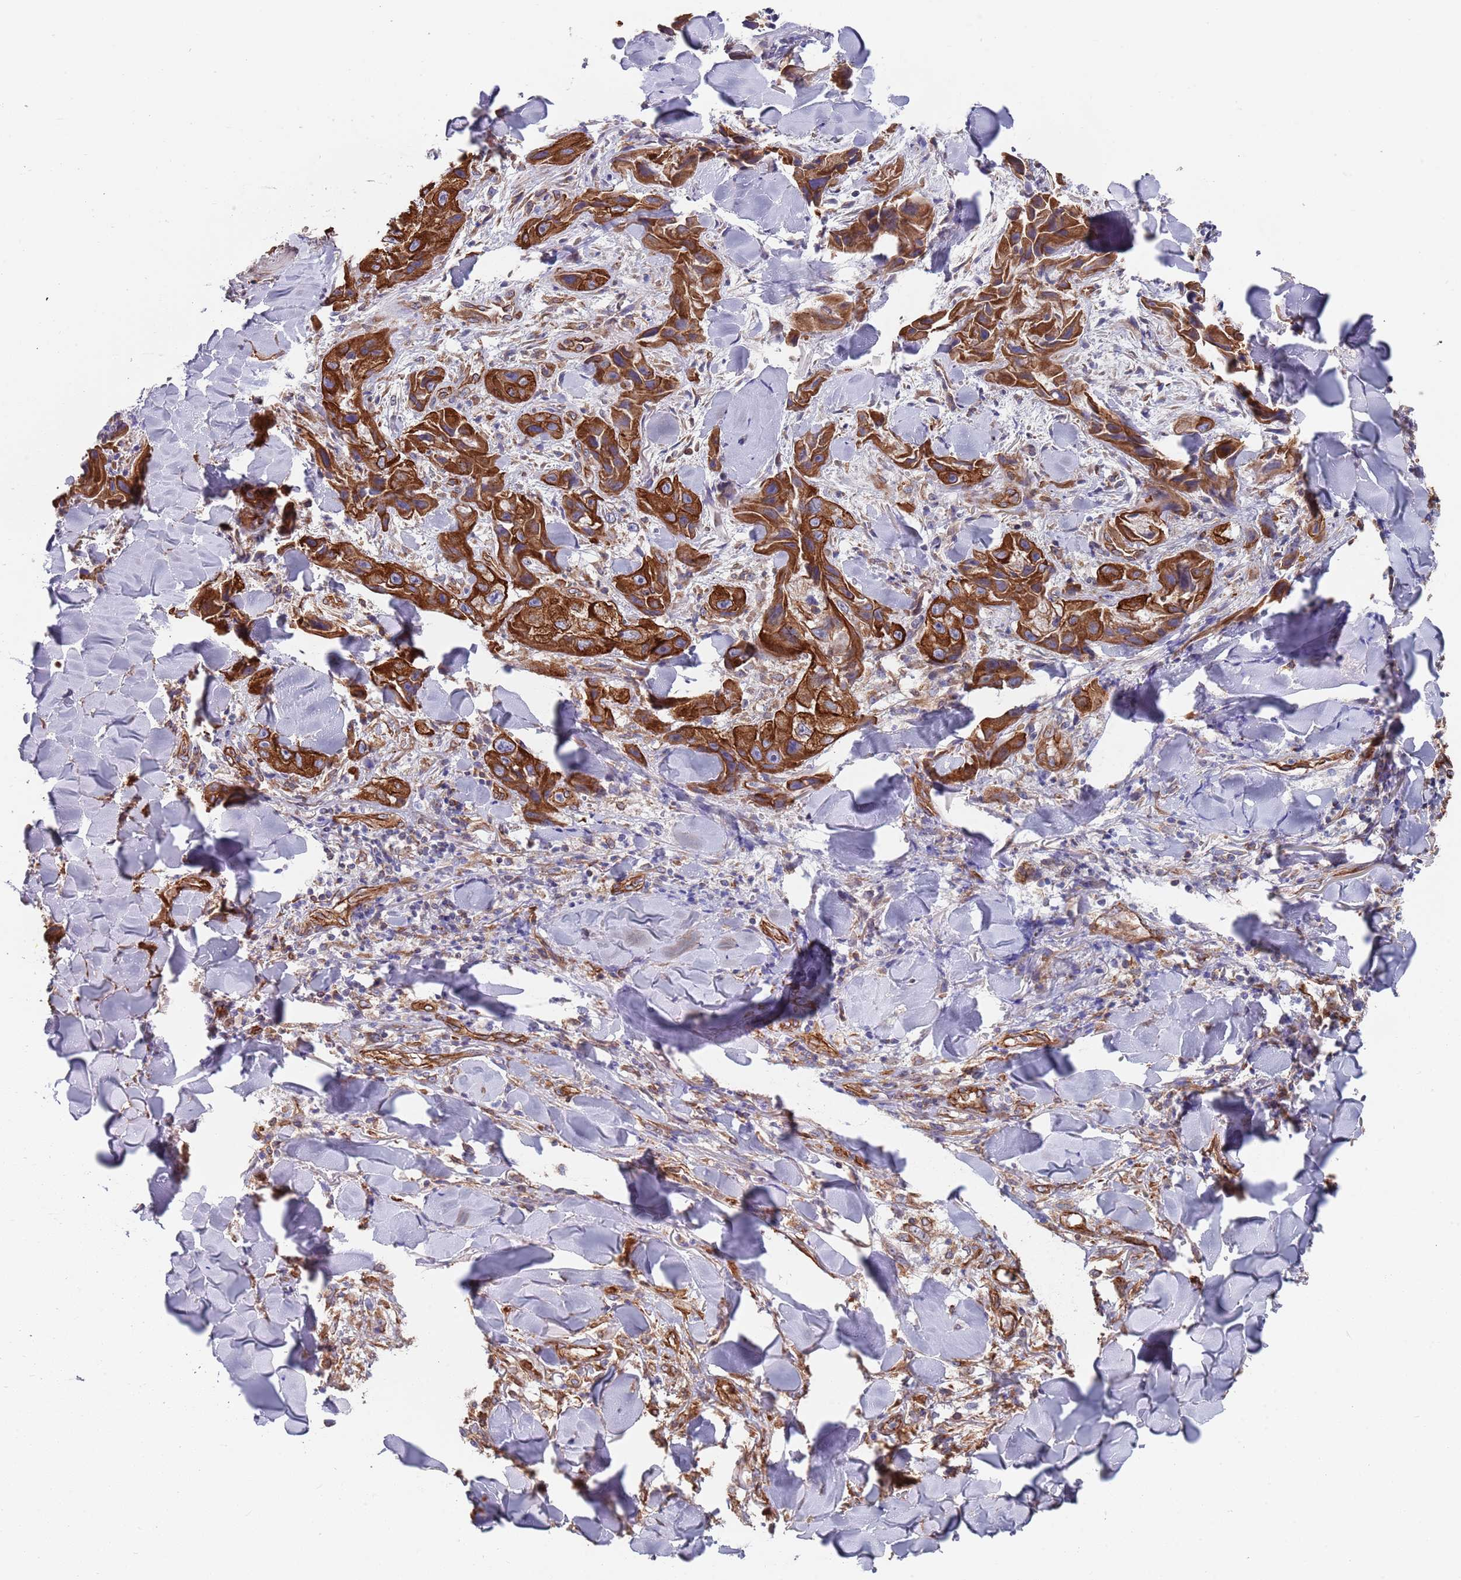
{"staining": {"intensity": "strong", "quantity": ">75%", "location": "cytoplasmic/membranous"}, "tissue": "skin cancer", "cell_type": "Tumor cells", "image_type": "cancer", "snomed": [{"axis": "morphology", "description": "Squamous cell carcinoma, NOS"}, {"axis": "topography", "description": "Skin"}, {"axis": "topography", "description": "Subcutis"}], "caption": "Immunohistochemical staining of skin squamous cell carcinoma demonstrates high levels of strong cytoplasmic/membranous protein staining in about >75% of tumor cells.", "gene": "JAKMIP2", "patient": {"sex": "male", "age": 73}}